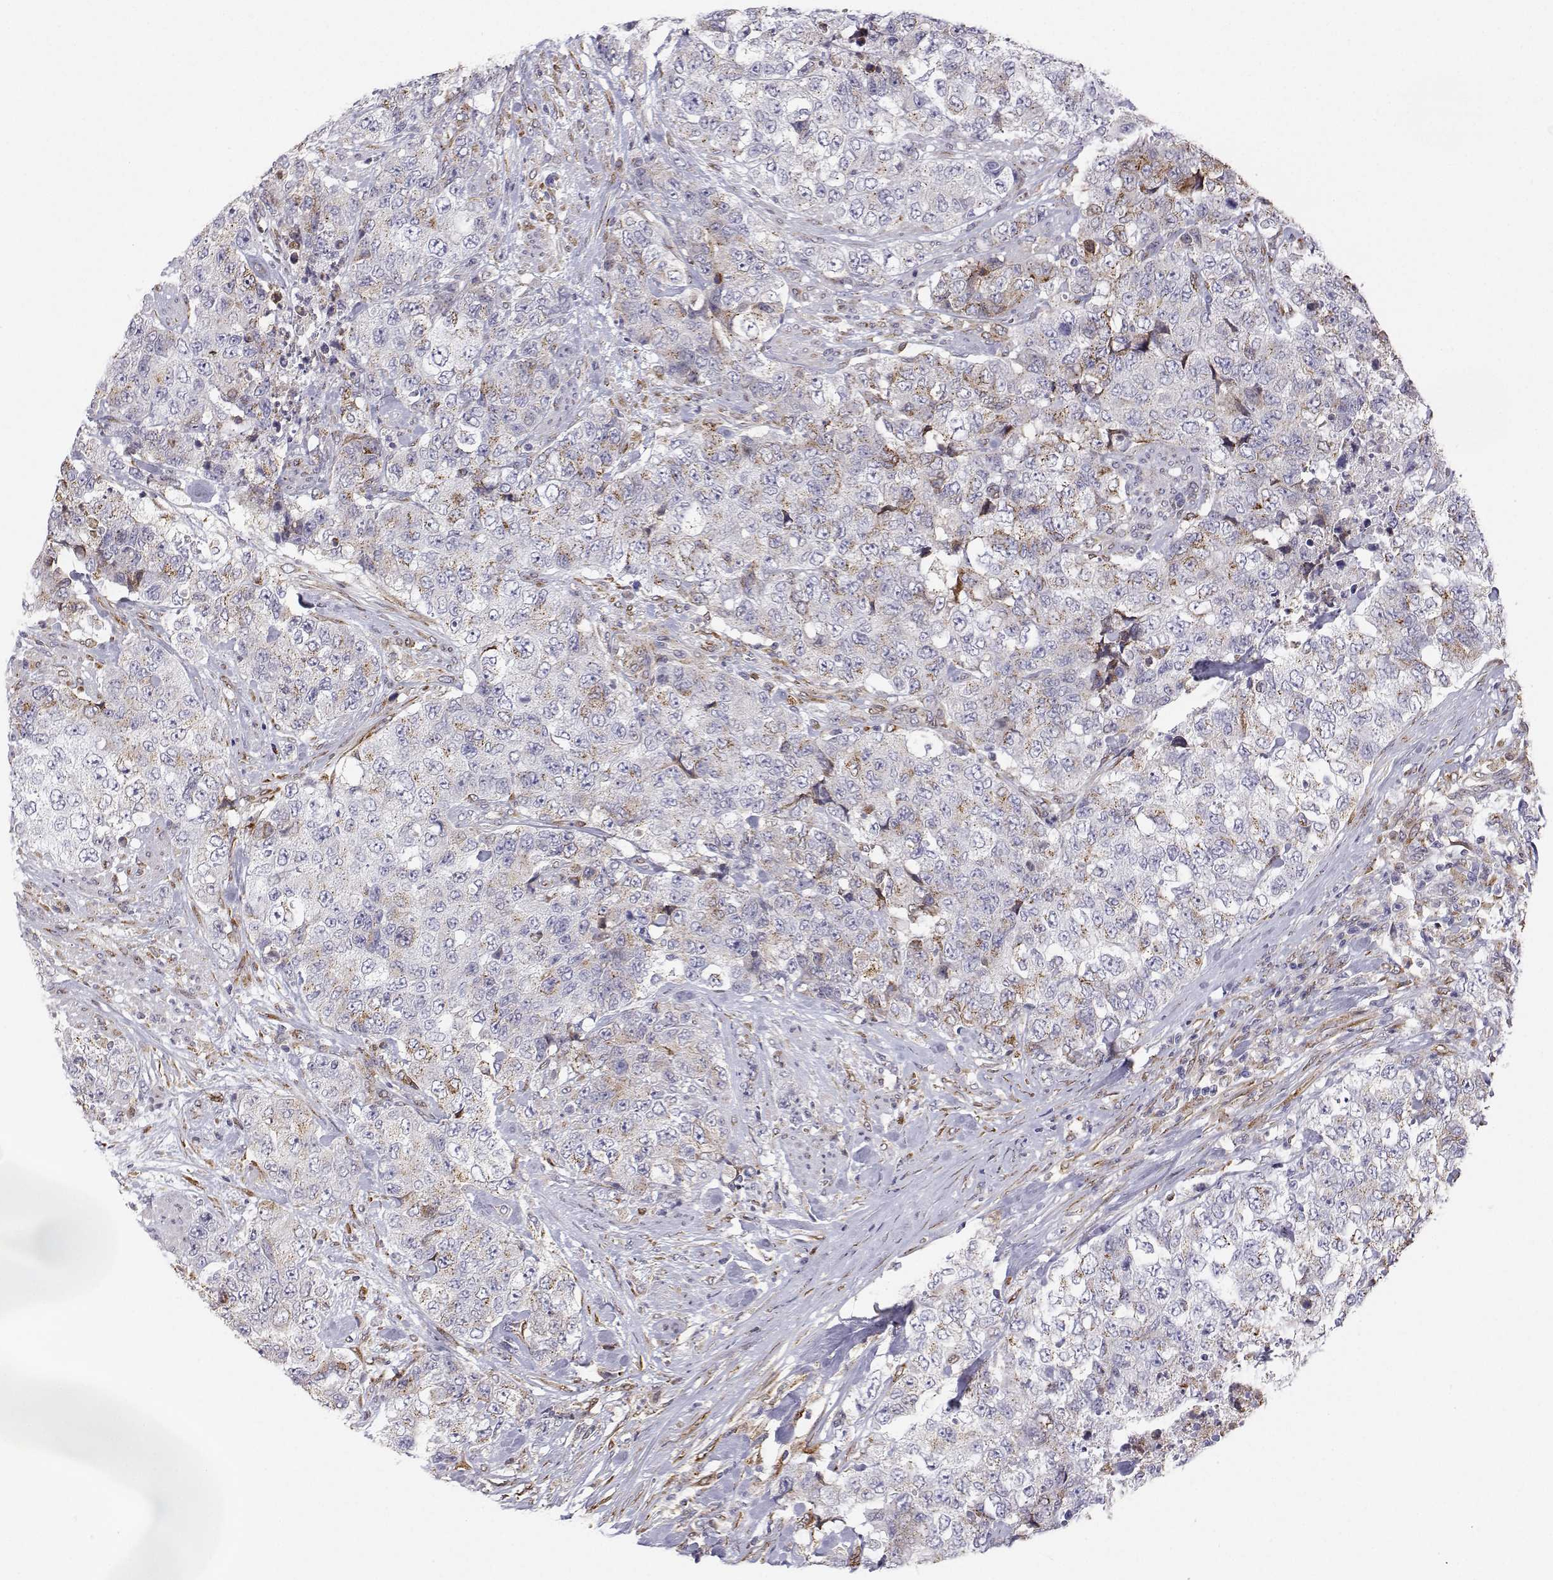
{"staining": {"intensity": "weak", "quantity": "<25%", "location": "cytoplasmic/membranous"}, "tissue": "urothelial cancer", "cell_type": "Tumor cells", "image_type": "cancer", "snomed": [{"axis": "morphology", "description": "Urothelial carcinoma, High grade"}, {"axis": "topography", "description": "Urinary bladder"}], "caption": "This image is of high-grade urothelial carcinoma stained with immunohistochemistry to label a protein in brown with the nuclei are counter-stained blue. There is no expression in tumor cells.", "gene": "STARD13", "patient": {"sex": "female", "age": 78}}